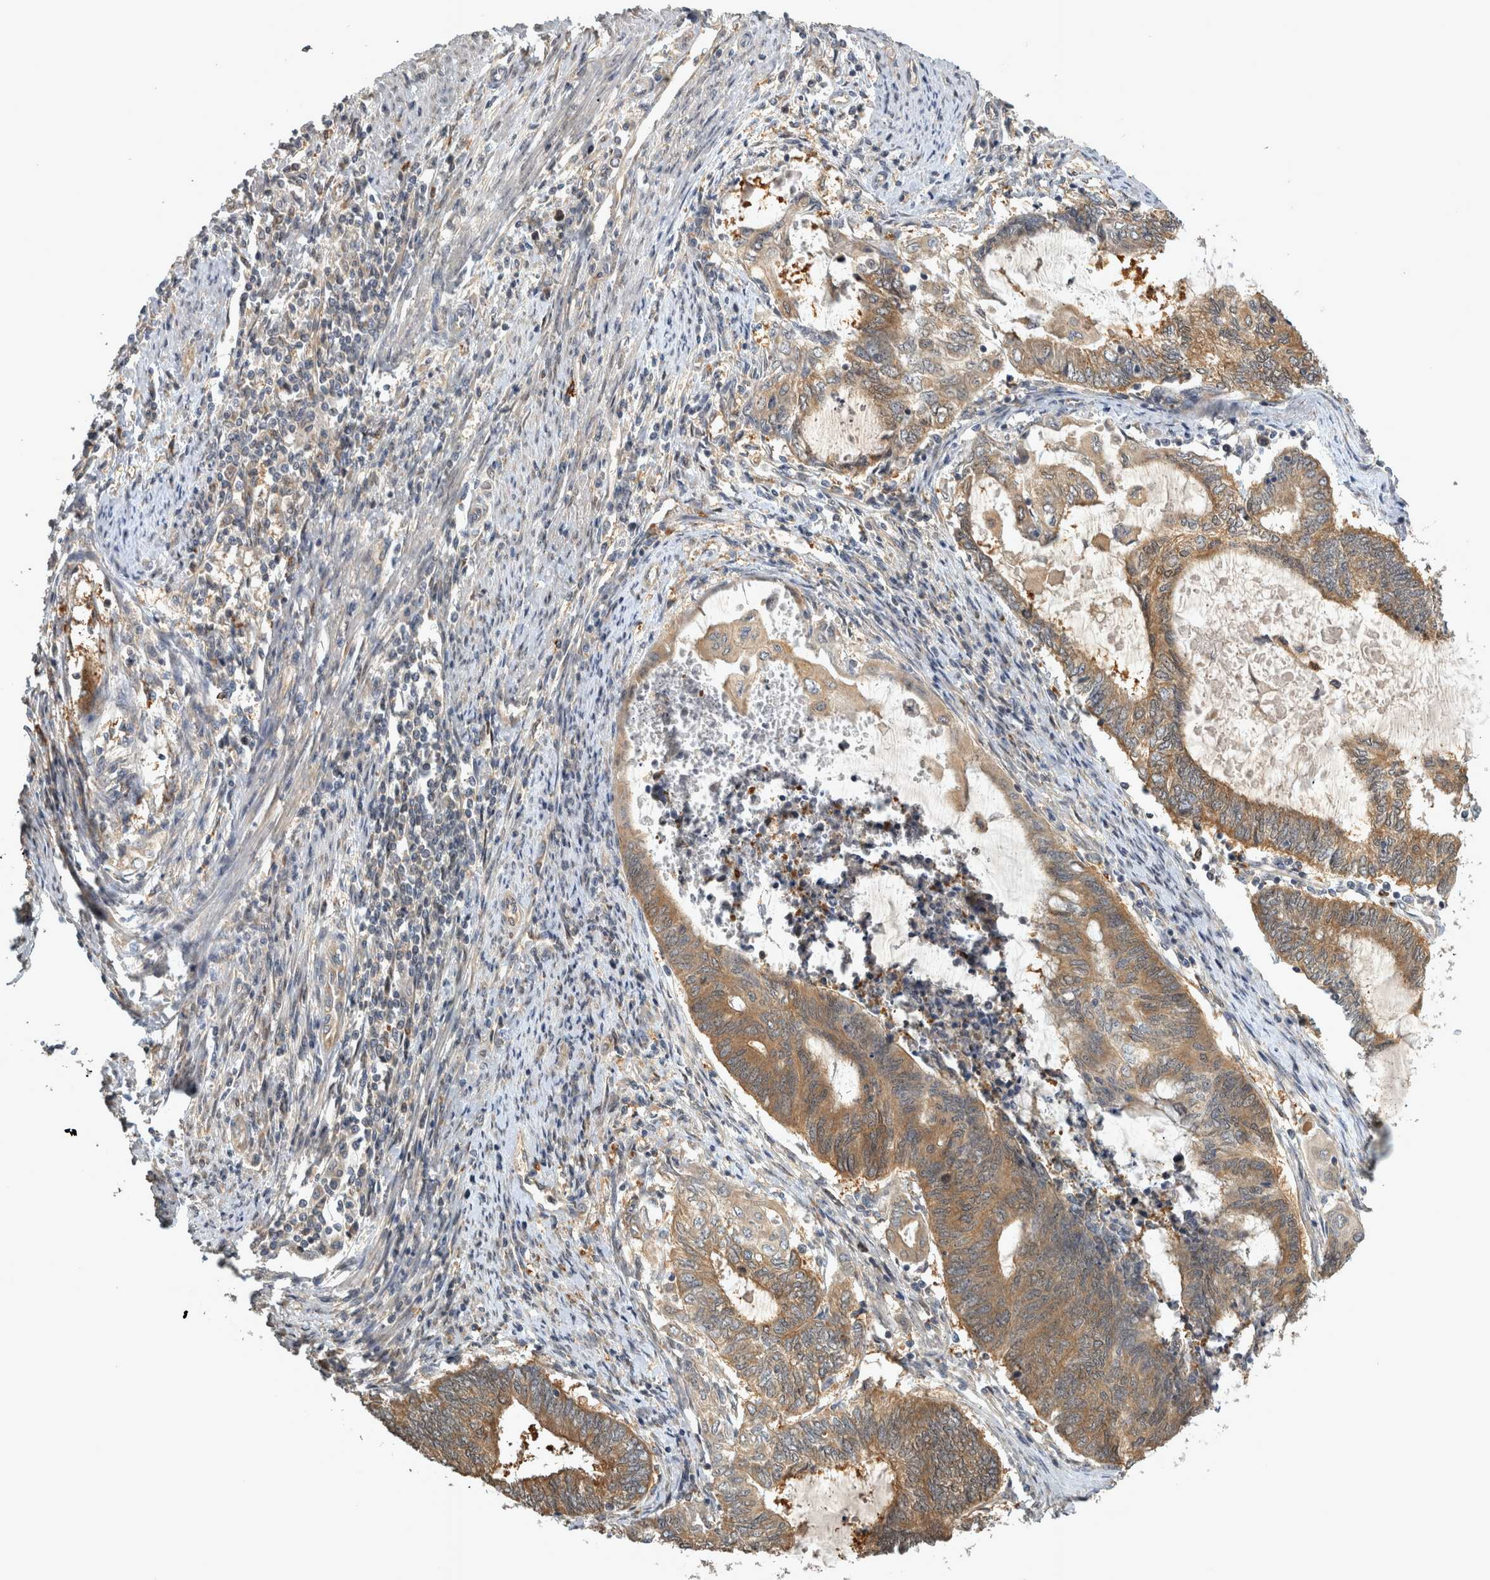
{"staining": {"intensity": "moderate", "quantity": "25%-75%", "location": "cytoplasmic/membranous"}, "tissue": "endometrial cancer", "cell_type": "Tumor cells", "image_type": "cancer", "snomed": [{"axis": "morphology", "description": "Adenocarcinoma, NOS"}, {"axis": "topography", "description": "Uterus"}, {"axis": "topography", "description": "Endometrium"}], "caption": "Brown immunohistochemical staining in endometrial cancer (adenocarcinoma) exhibits moderate cytoplasmic/membranous staining in about 25%-75% of tumor cells.", "gene": "TRMT61B", "patient": {"sex": "female", "age": 70}}